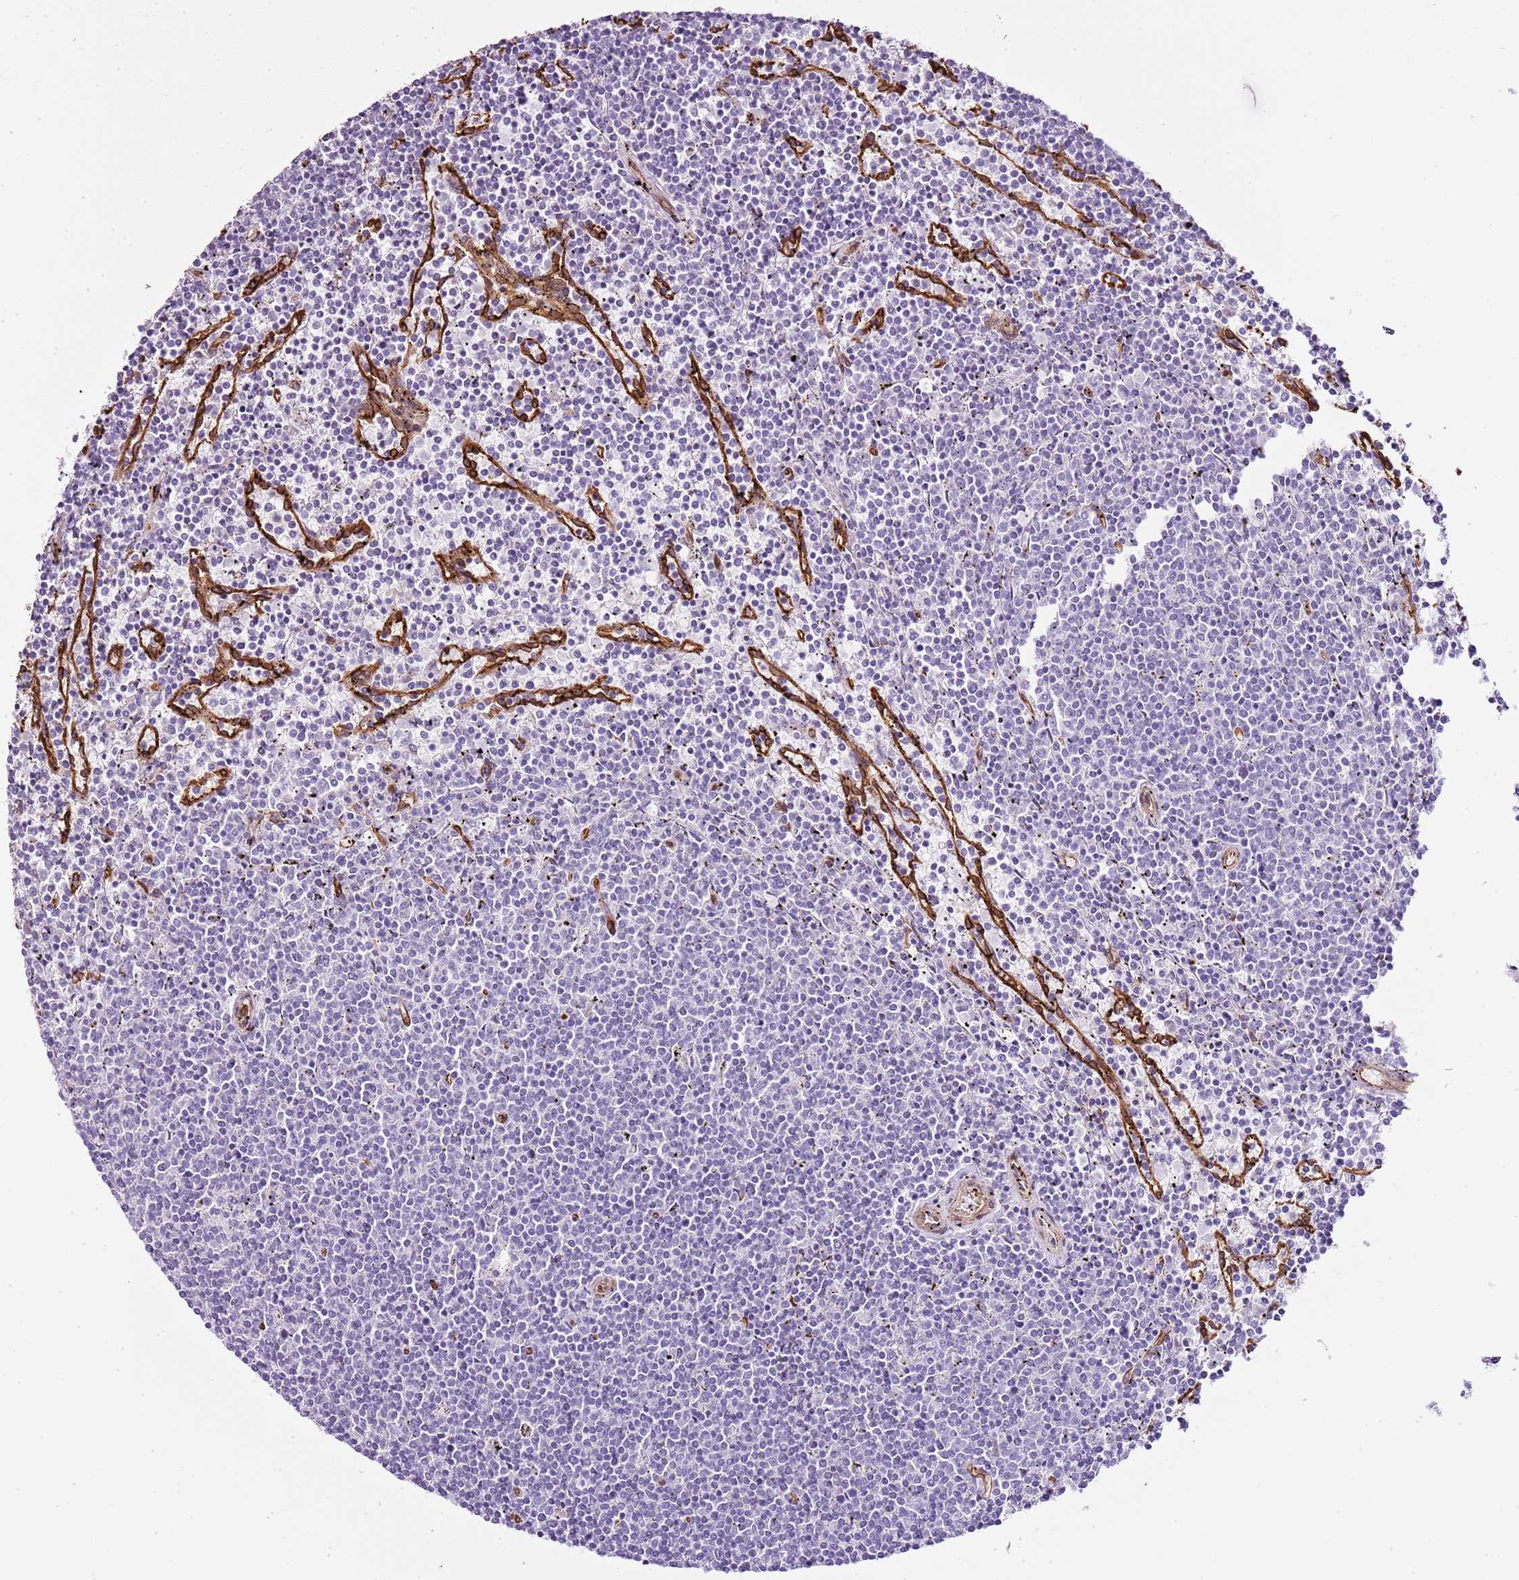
{"staining": {"intensity": "negative", "quantity": "none", "location": "none"}, "tissue": "lymphoma", "cell_type": "Tumor cells", "image_type": "cancer", "snomed": [{"axis": "morphology", "description": "Malignant lymphoma, non-Hodgkin's type, Low grade"}, {"axis": "topography", "description": "Spleen"}], "caption": "IHC micrograph of neoplastic tissue: human malignant lymphoma, non-Hodgkin's type (low-grade) stained with DAB demonstrates no significant protein staining in tumor cells.", "gene": "CTDSPL", "patient": {"sex": "female", "age": 50}}